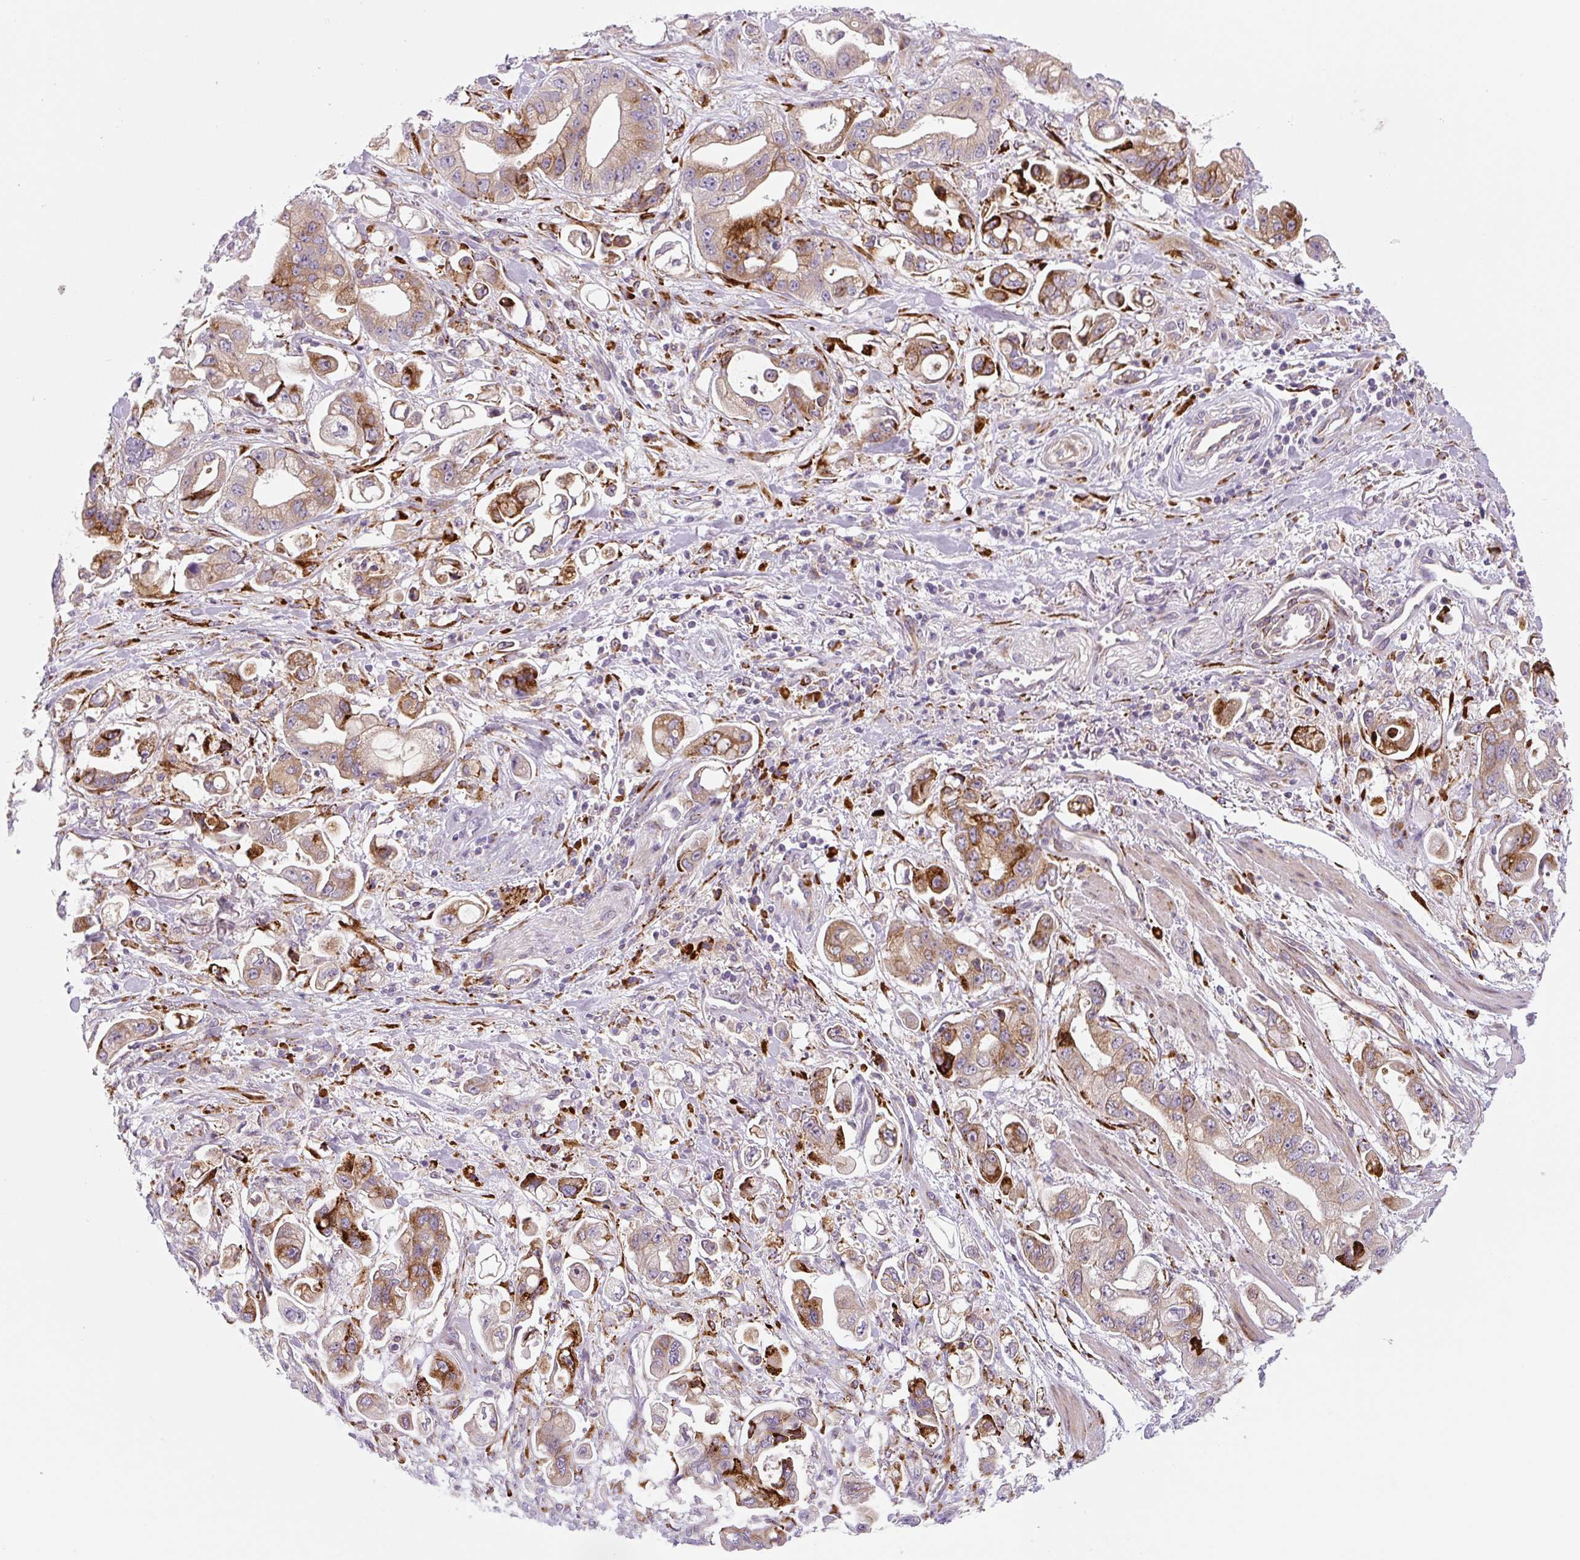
{"staining": {"intensity": "moderate", "quantity": "25%-75%", "location": "cytoplasmic/membranous"}, "tissue": "stomach cancer", "cell_type": "Tumor cells", "image_type": "cancer", "snomed": [{"axis": "morphology", "description": "Adenocarcinoma, NOS"}, {"axis": "topography", "description": "Stomach"}], "caption": "IHC staining of stomach cancer (adenocarcinoma), which demonstrates medium levels of moderate cytoplasmic/membranous positivity in approximately 25%-75% of tumor cells indicating moderate cytoplasmic/membranous protein positivity. The staining was performed using DAB (brown) for protein detection and nuclei were counterstained in hematoxylin (blue).", "gene": "DISP3", "patient": {"sex": "male", "age": 62}}